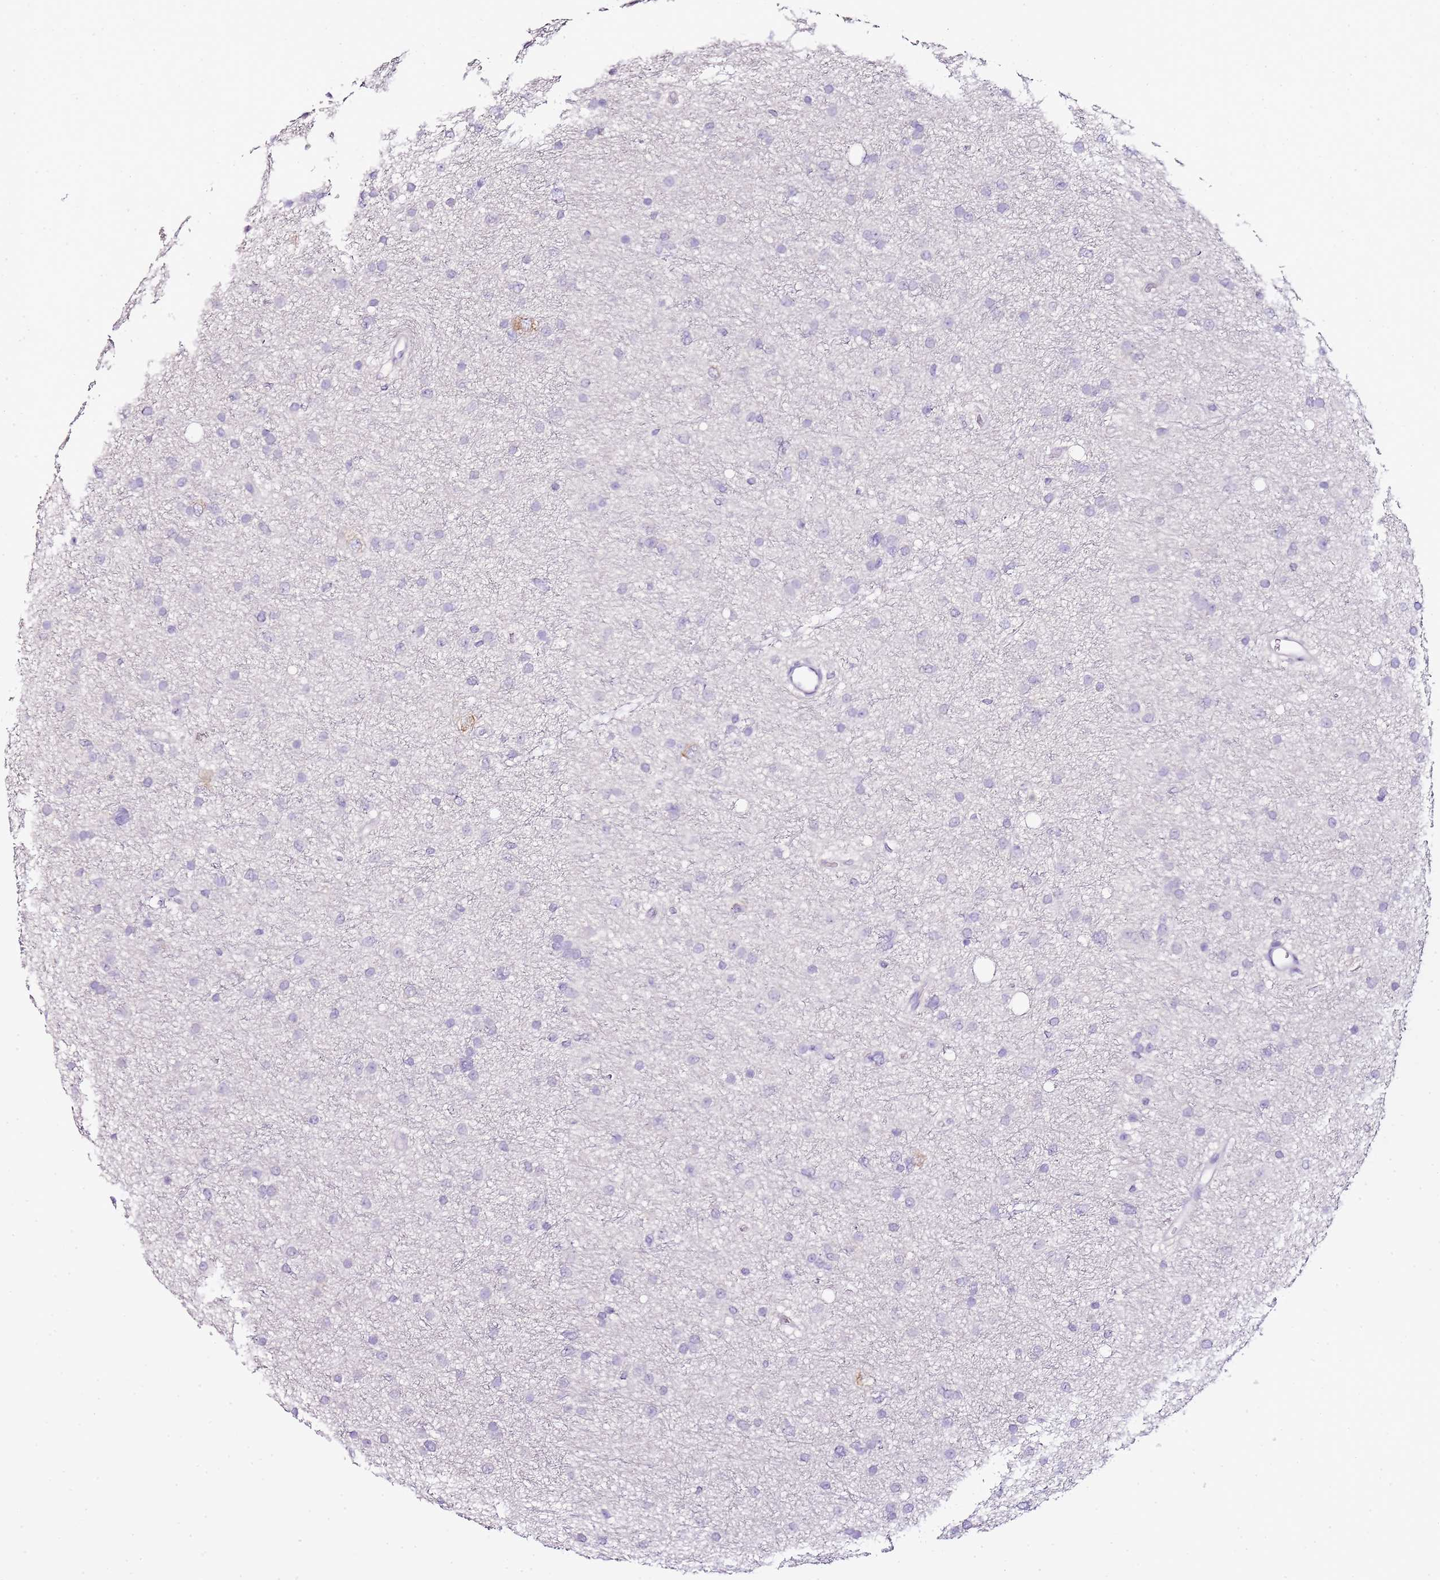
{"staining": {"intensity": "negative", "quantity": "none", "location": "none"}, "tissue": "glioma", "cell_type": "Tumor cells", "image_type": "cancer", "snomed": [{"axis": "morphology", "description": "Glioma, malignant, Low grade"}, {"axis": "topography", "description": "Cerebral cortex"}], "caption": "IHC micrograph of neoplastic tissue: glioma stained with DAB (3,3'-diaminobenzidine) shows no significant protein staining in tumor cells.", "gene": "ZBP1", "patient": {"sex": "female", "age": 39}}